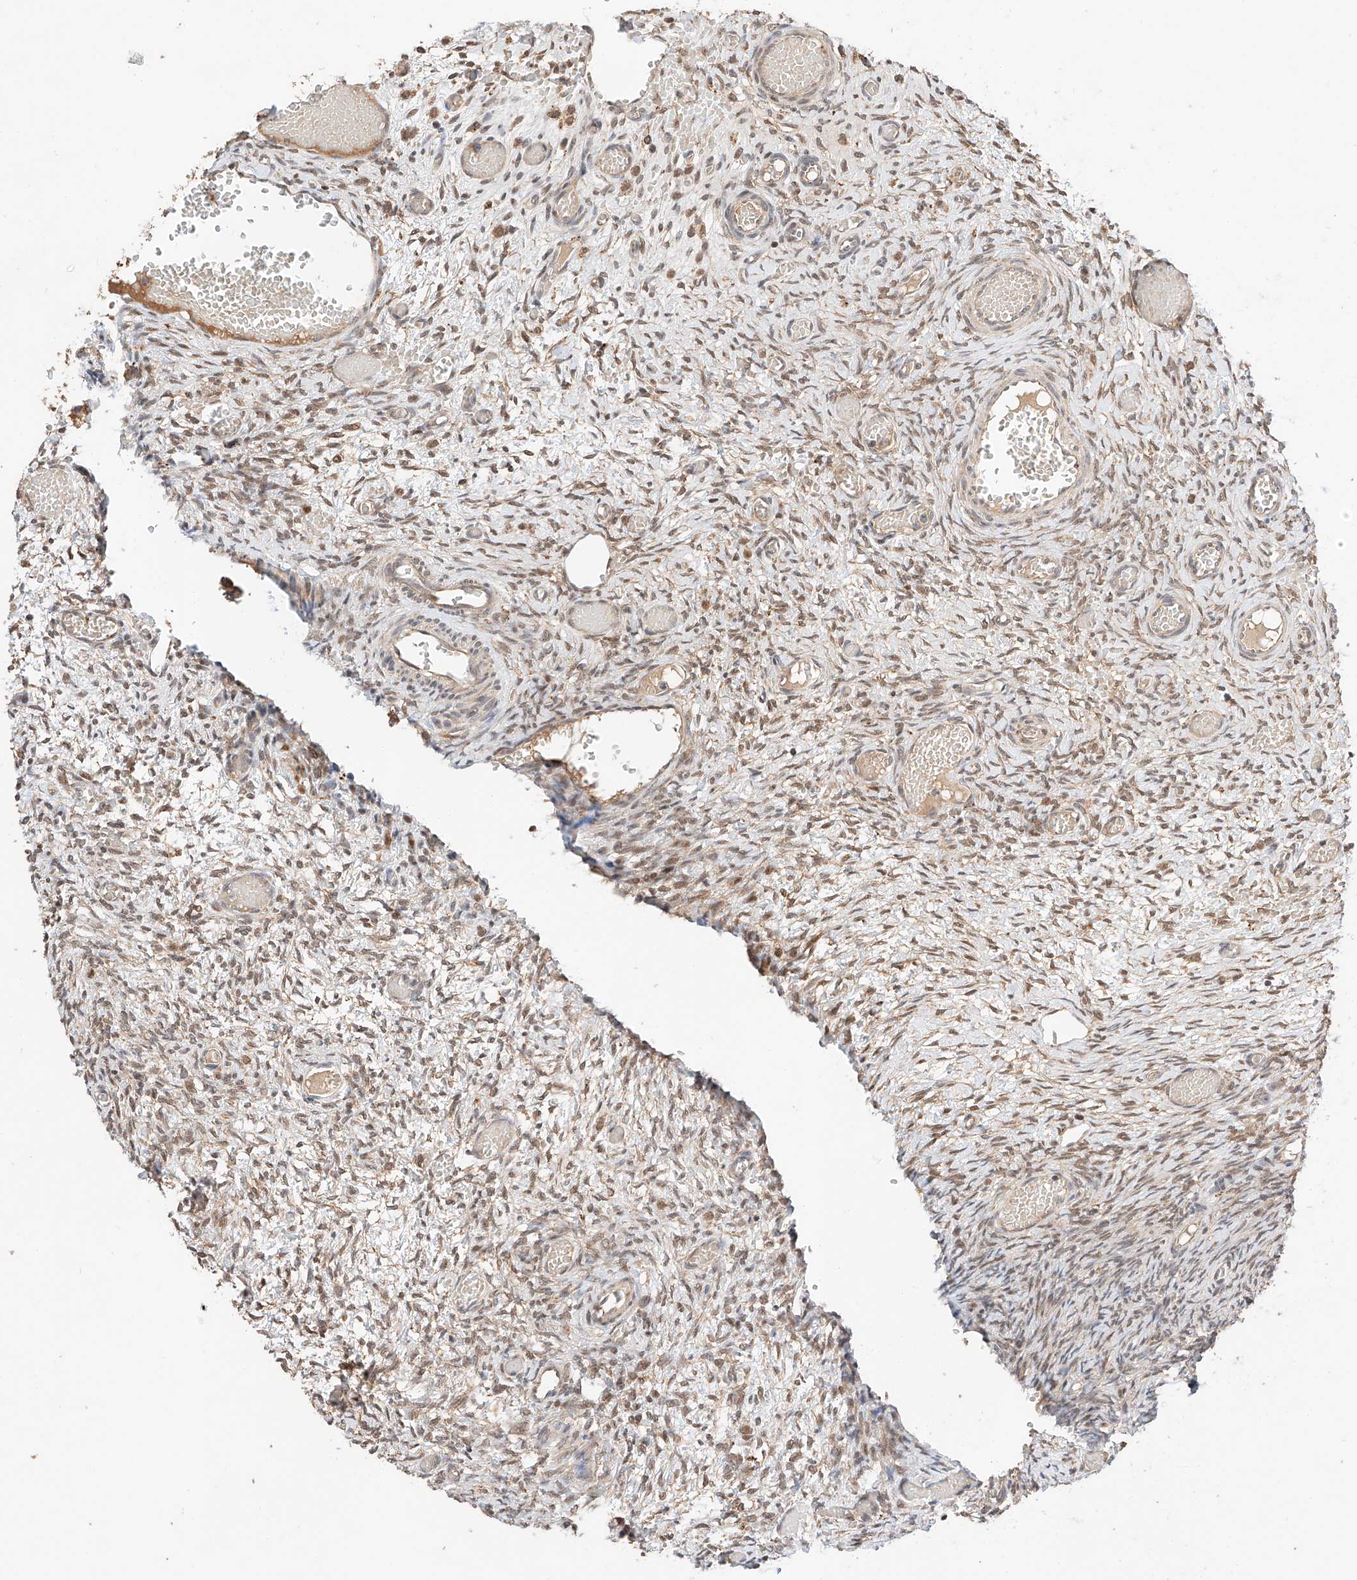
{"staining": {"intensity": "weak", "quantity": "25%-75%", "location": "cytoplasmic/membranous"}, "tissue": "ovary", "cell_type": "Ovarian stroma cells", "image_type": "normal", "snomed": [{"axis": "morphology", "description": "Adenocarcinoma, NOS"}, {"axis": "topography", "description": "Endometrium"}], "caption": "Immunohistochemistry (IHC) photomicrograph of unremarkable human ovary stained for a protein (brown), which exhibits low levels of weak cytoplasmic/membranous positivity in approximately 25%-75% of ovarian stroma cells.", "gene": "RAB23", "patient": {"sex": "female", "age": 32}}